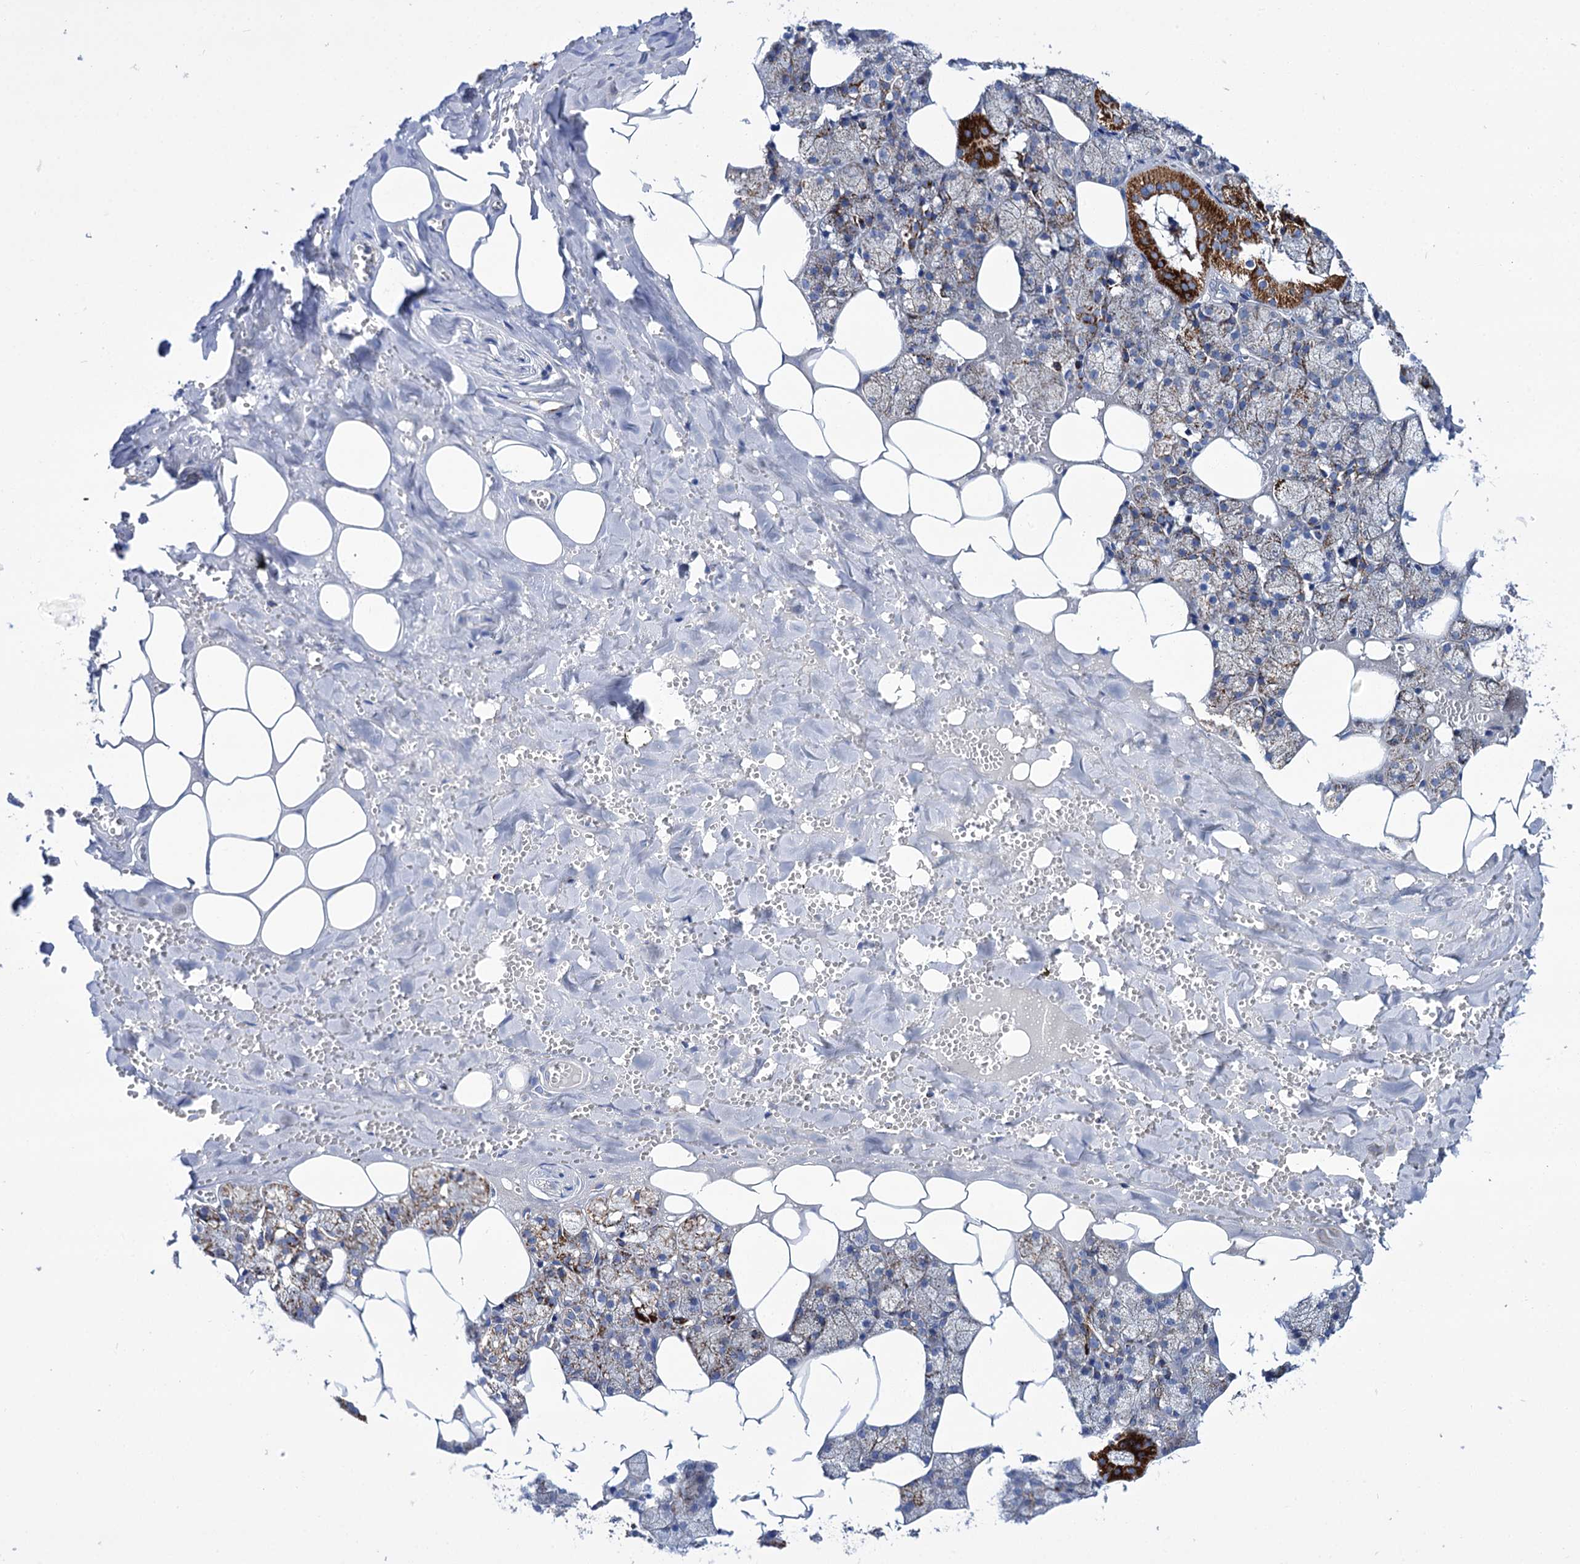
{"staining": {"intensity": "strong", "quantity": "25%-75%", "location": "cytoplasmic/membranous"}, "tissue": "salivary gland", "cell_type": "Glandular cells", "image_type": "normal", "snomed": [{"axis": "morphology", "description": "Normal tissue, NOS"}, {"axis": "topography", "description": "Salivary gland"}], "caption": "Unremarkable salivary gland was stained to show a protein in brown. There is high levels of strong cytoplasmic/membranous expression in about 25%-75% of glandular cells.", "gene": "UBASH3B", "patient": {"sex": "male", "age": 62}}